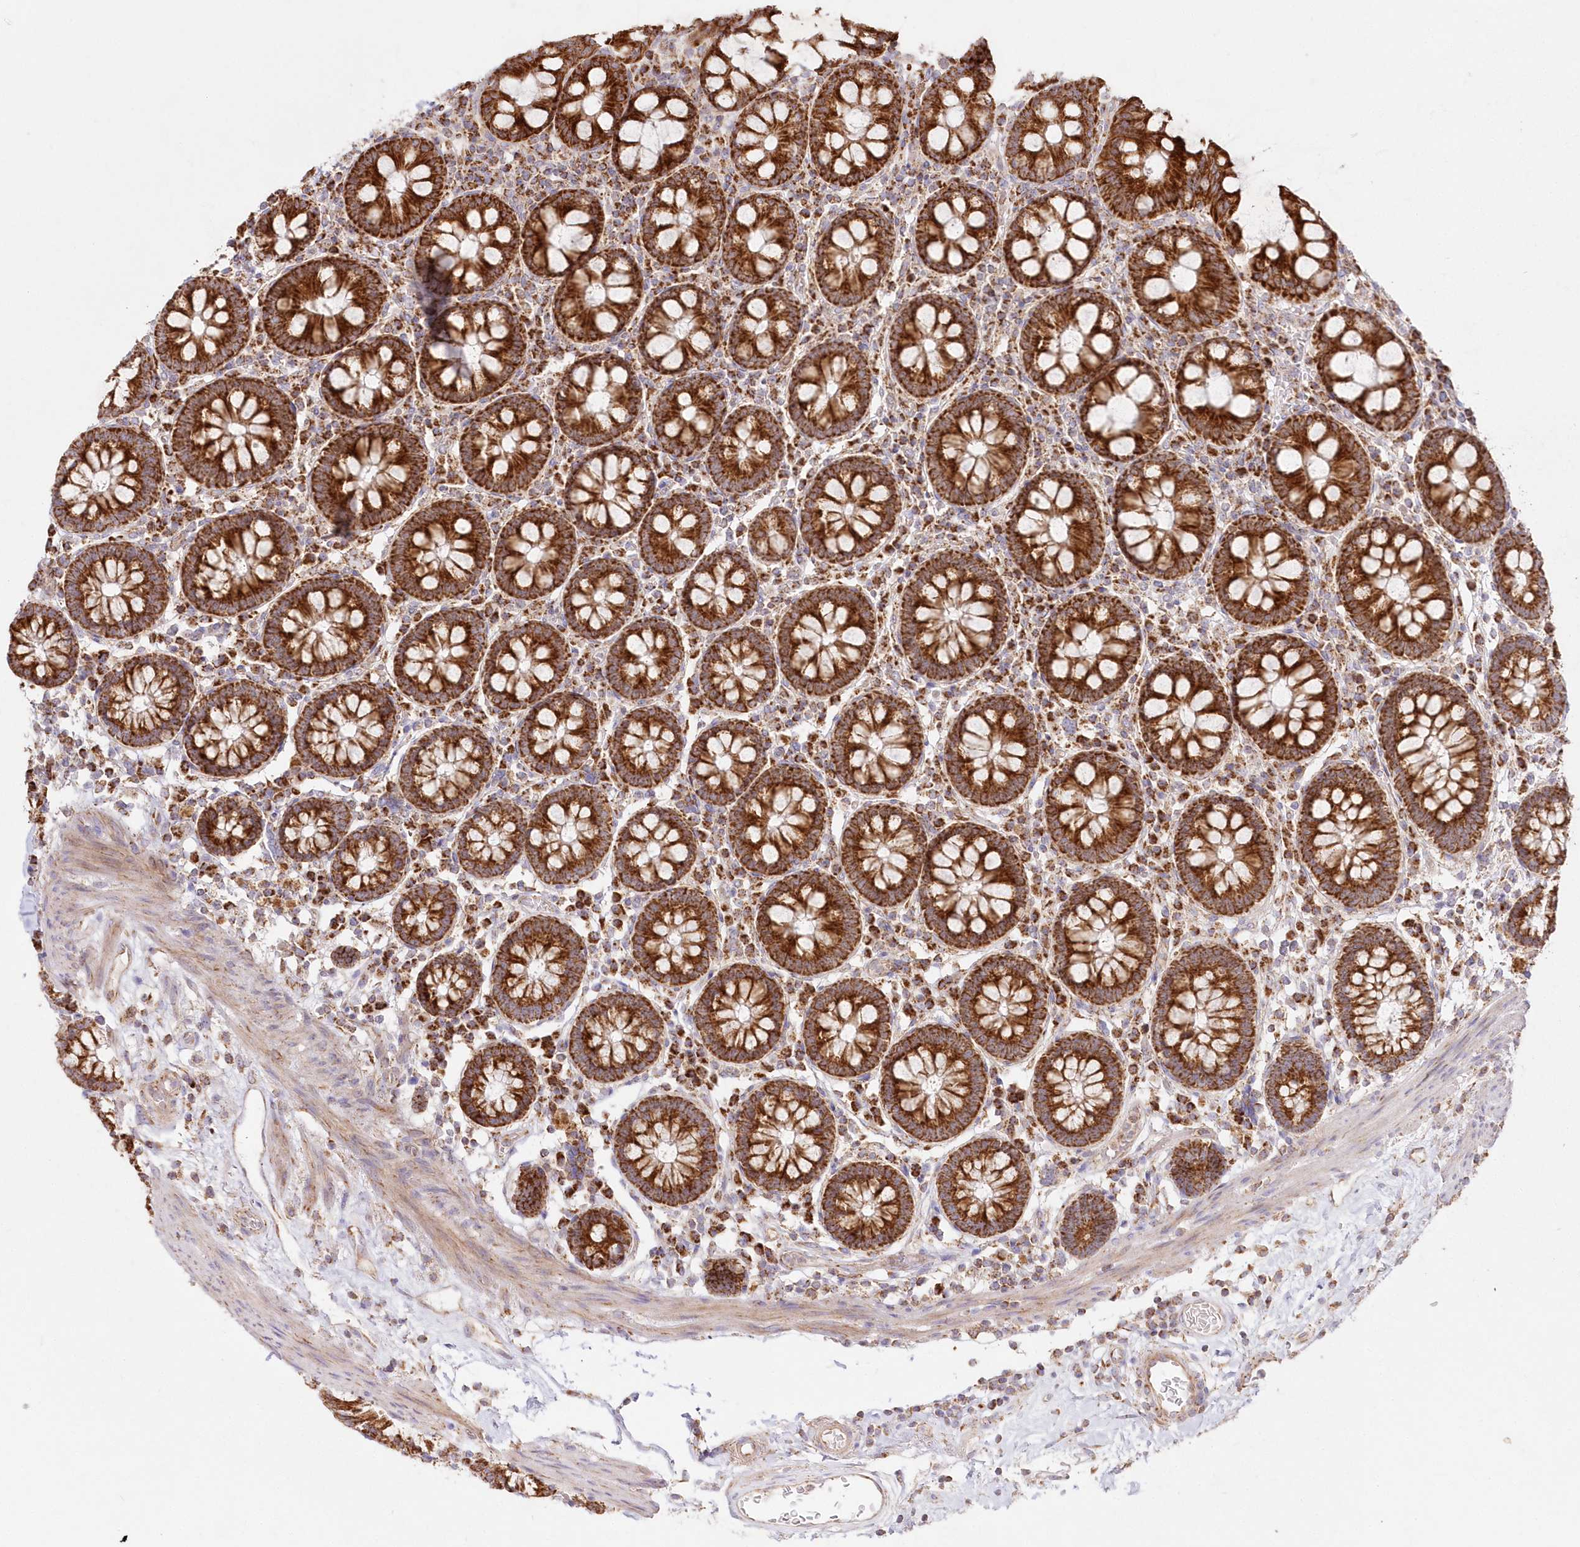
{"staining": {"intensity": "moderate", "quantity": "25%-75%", "location": "cytoplasmic/membranous"}, "tissue": "colon", "cell_type": "Endothelial cells", "image_type": "normal", "snomed": [{"axis": "morphology", "description": "Normal tissue, NOS"}, {"axis": "topography", "description": "Colon"}], "caption": "Moderate cytoplasmic/membranous protein positivity is appreciated in about 25%-75% of endothelial cells in colon. The staining was performed using DAB (3,3'-diaminobenzidine), with brown indicating positive protein expression. Nuclei are stained blue with hematoxylin.", "gene": "DNA2", "patient": {"sex": "female", "age": 79}}